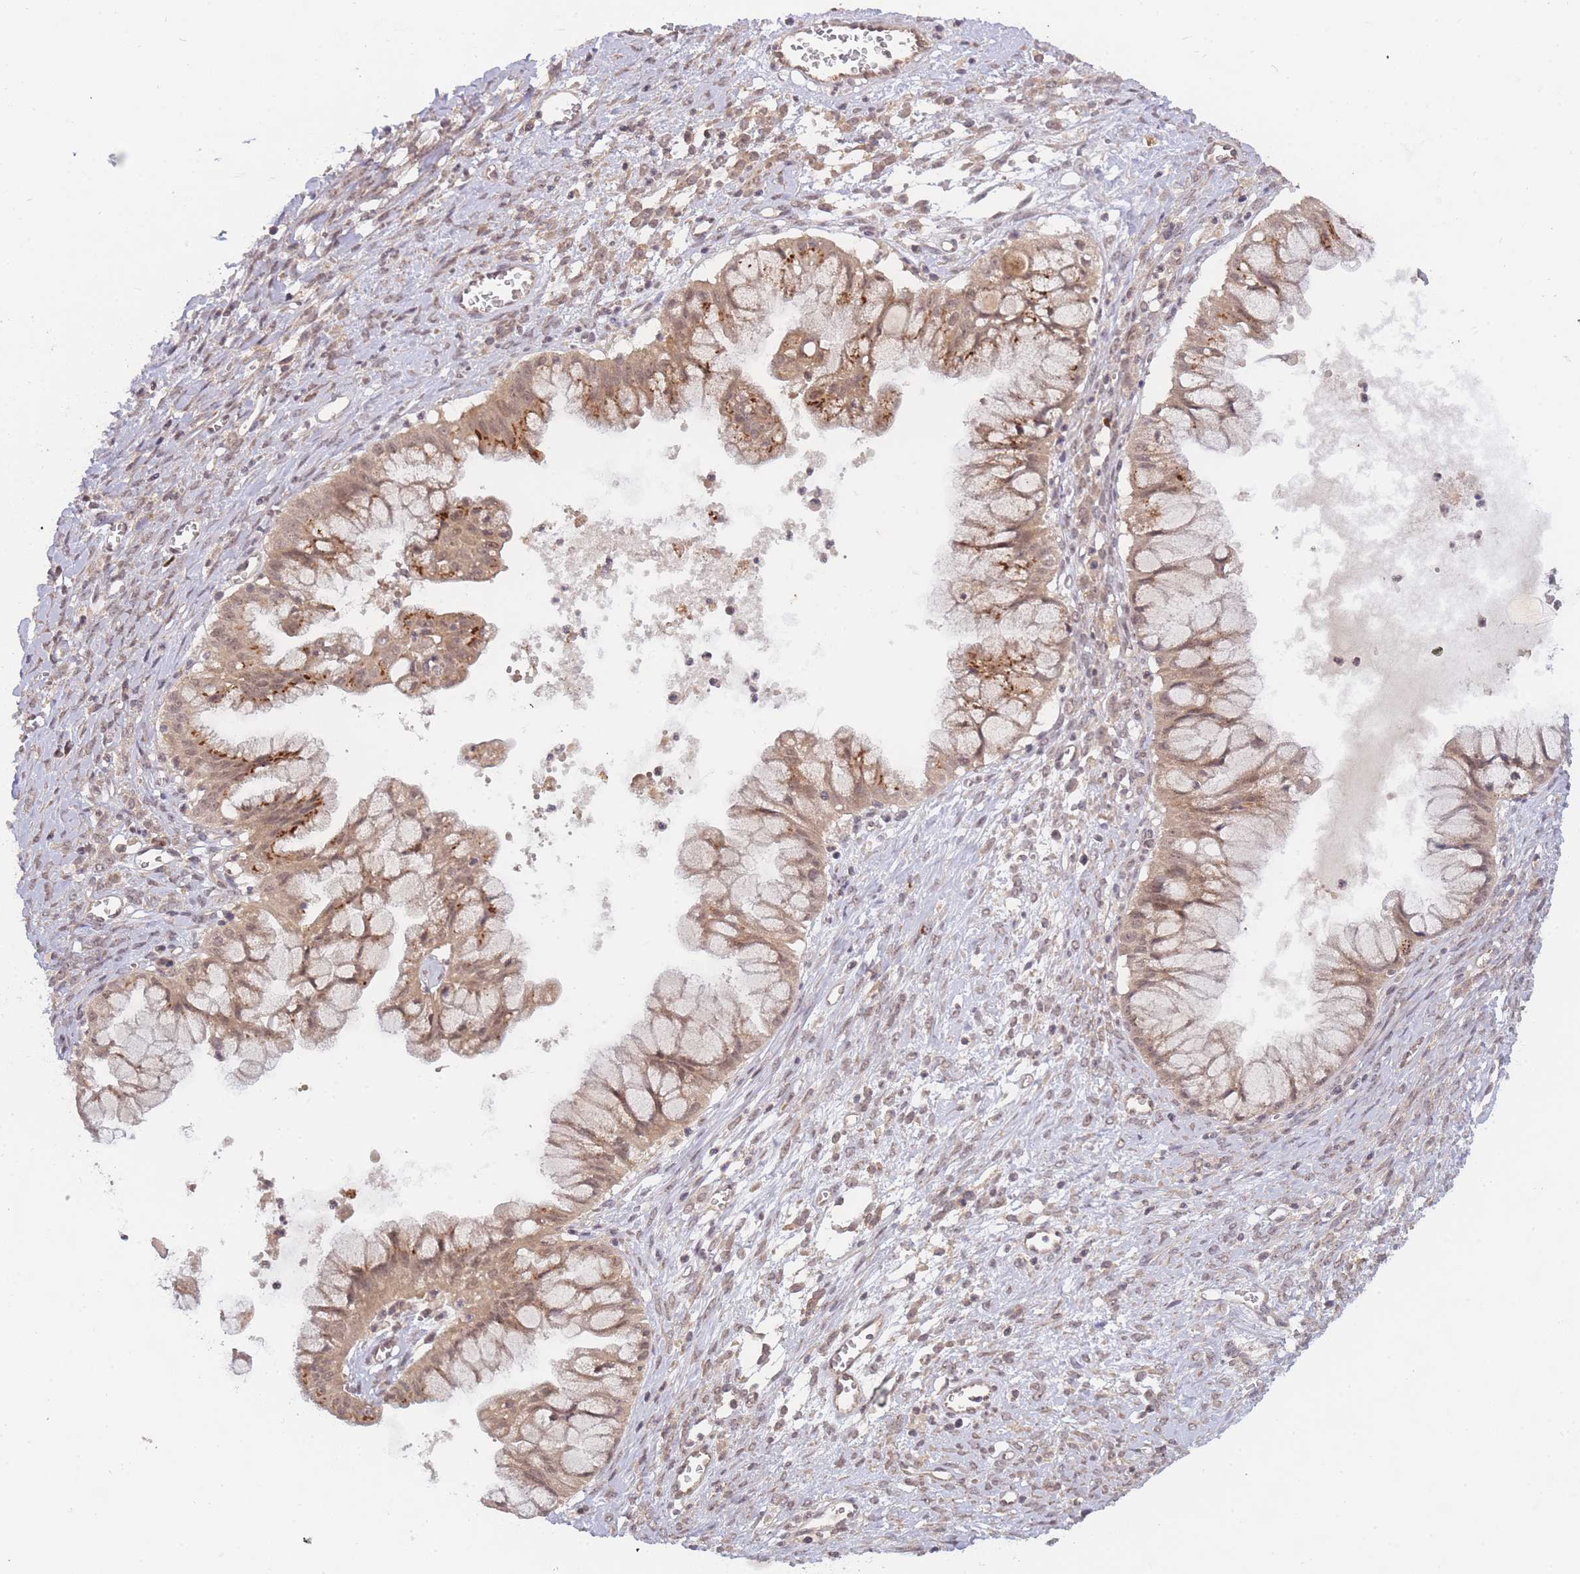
{"staining": {"intensity": "moderate", "quantity": ">75%", "location": "cytoplasmic/membranous,nuclear"}, "tissue": "ovarian cancer", "cell_type": "Tumor cells", "image_type": "cancer", "snomed": [{"axis": "morphology", "description": "Cystadenocarcinoma, mucinous, NOS"}, {"axis": "topography", "description": "Ovary"}], "caption": "Protein expression analysis of mucinous cystadenocarcinoma (ovarian) demonstrates moderate cytoplasmic/membranous and nuclear positivity in about >75% of tumor cells. (IHC, brightfield microscopy, high magnification).", "gene": "SMC6", "patient": {"sex": "female", "age": 70}}